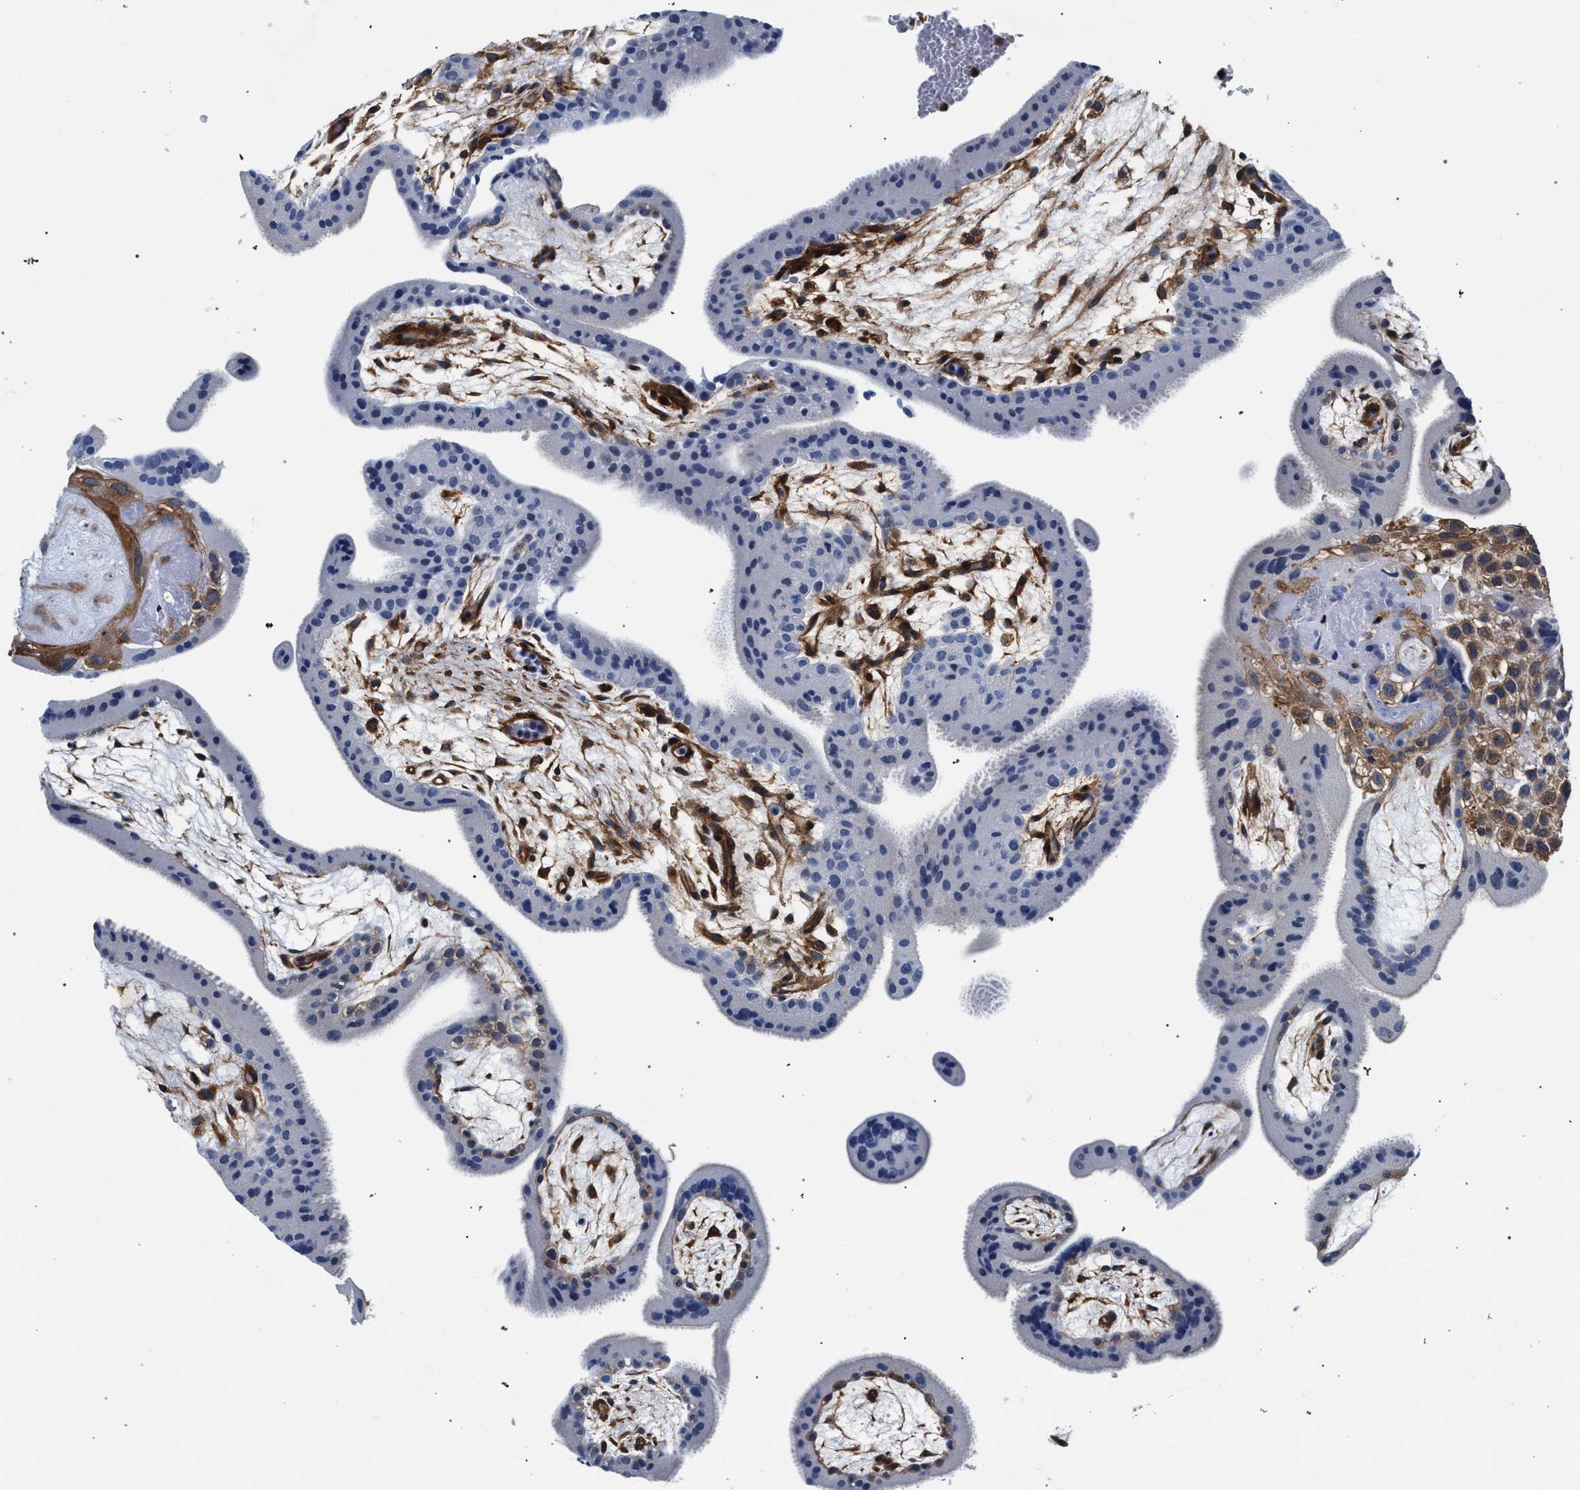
{"staining": {"intensity": "moderate", "quantity": ">75%", "location": "cytoplasmic/membranous"}, "tissue": "placenta", "cell_type": "Decidual cells", "image_type": "normal", "snomed": [{"axis": "morphology", "description": "Normal tissue, NOS"}, {"axis": "topography", "description": "Placenta"}], "caption": "Immunohistochemical staining of unremarkable human placenta exhibits medium levels of moderate cytoplasmic/membranous positivity in about >75% of decidual cells. The protein is stained brown, and the nuclei are stained in blue (DAB IHC with brightfield microscopy, high magnification).", "gene": "LASP1", "patient": {"sex": "female", "age": 19}}